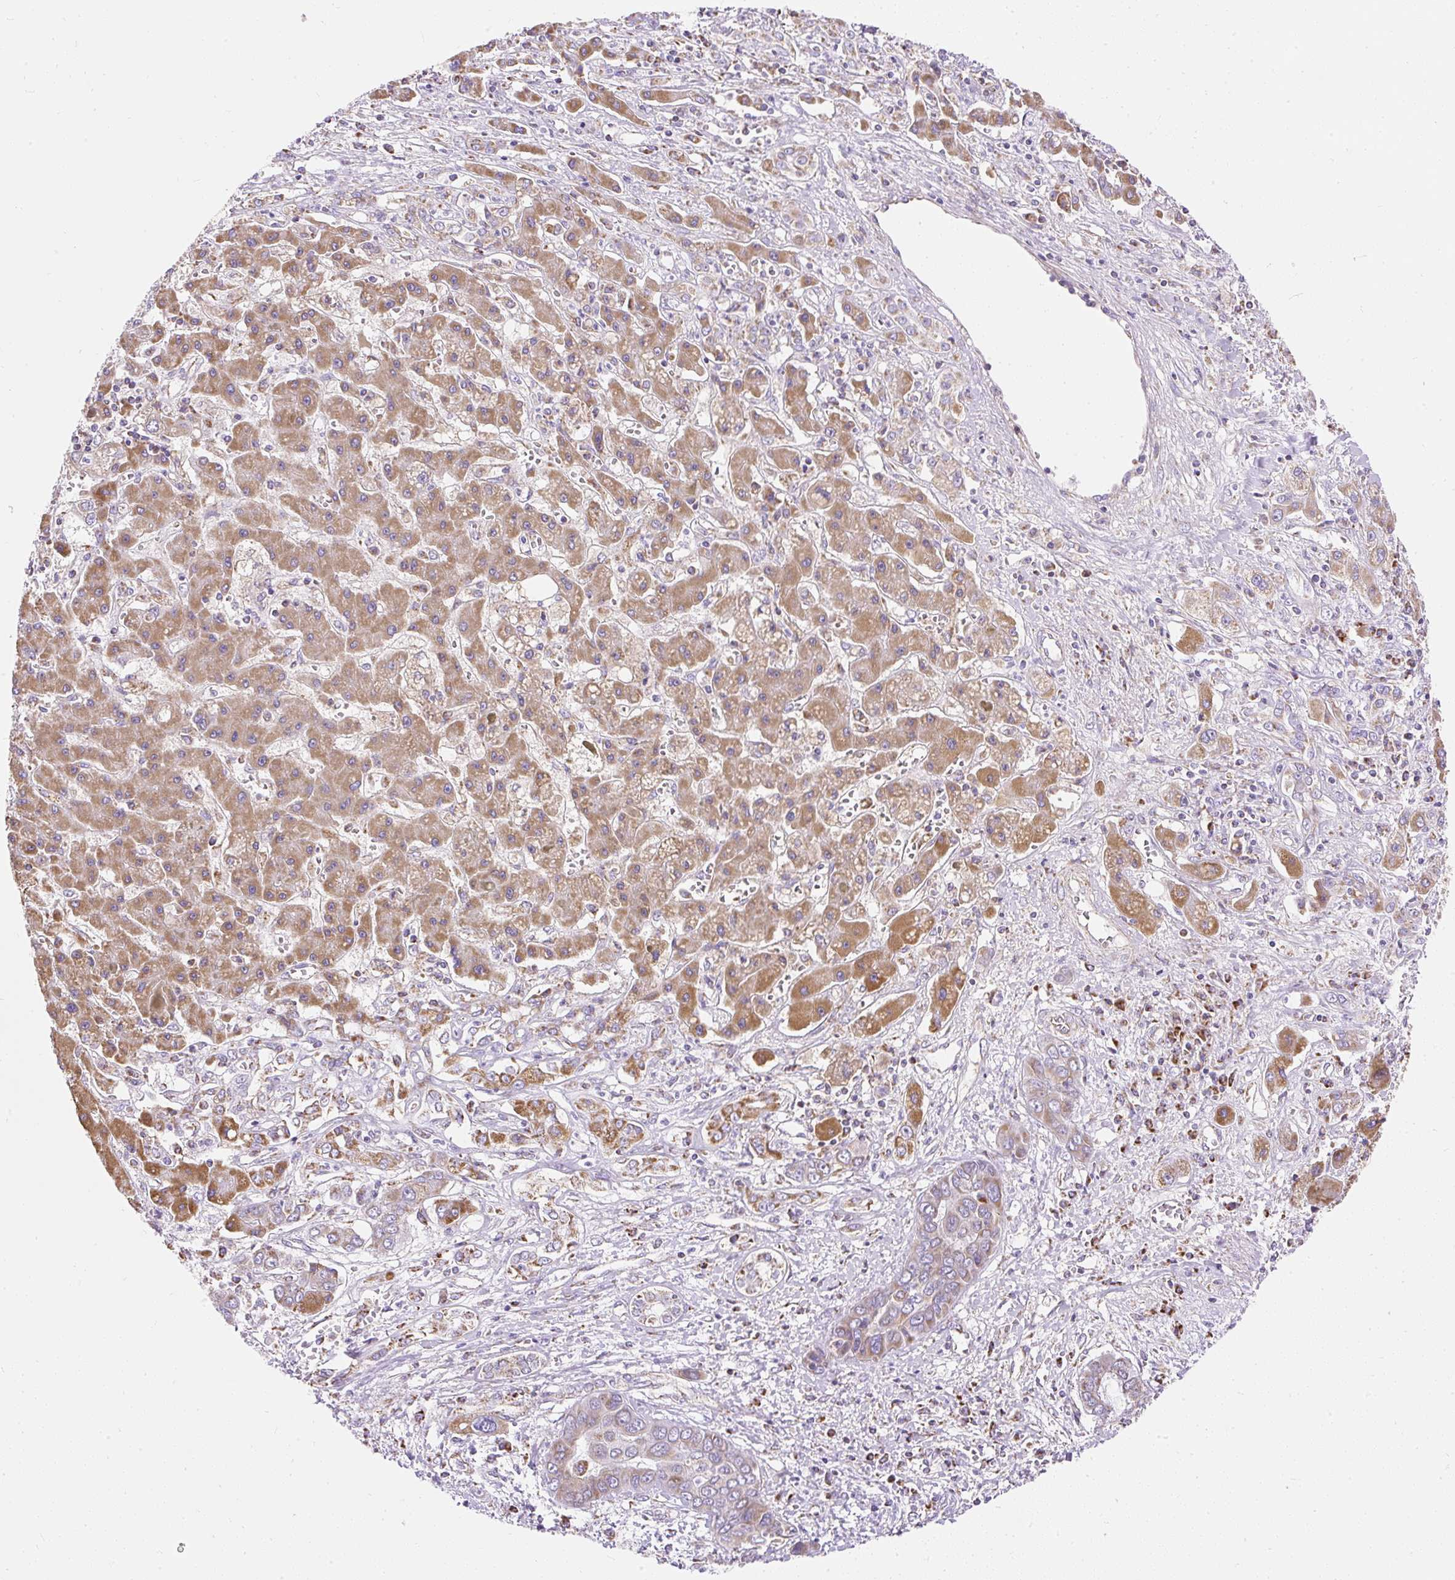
{"staining": {"intensity": "weak", "quantity": "25%-75%", "location": "cytoplasmic/membranous"}, "tissue": "liver cancer", "cell_type": "Tumor cells", "image_type": "cancer", "snomed": [{"axis": "morphology", "description": "Cholangiocarcinoma"}, {"axis": "topography", "description": "Liver"}], "caption": "Brown immunohistochemical staining in human liver cancer (cholangiocarcinoma) shows weak cytoplasmic/membranous staining in about 25%-75% of tumor cells.", "gene": "DAAM2", "patient": {"sex": "male", "age": 67}}